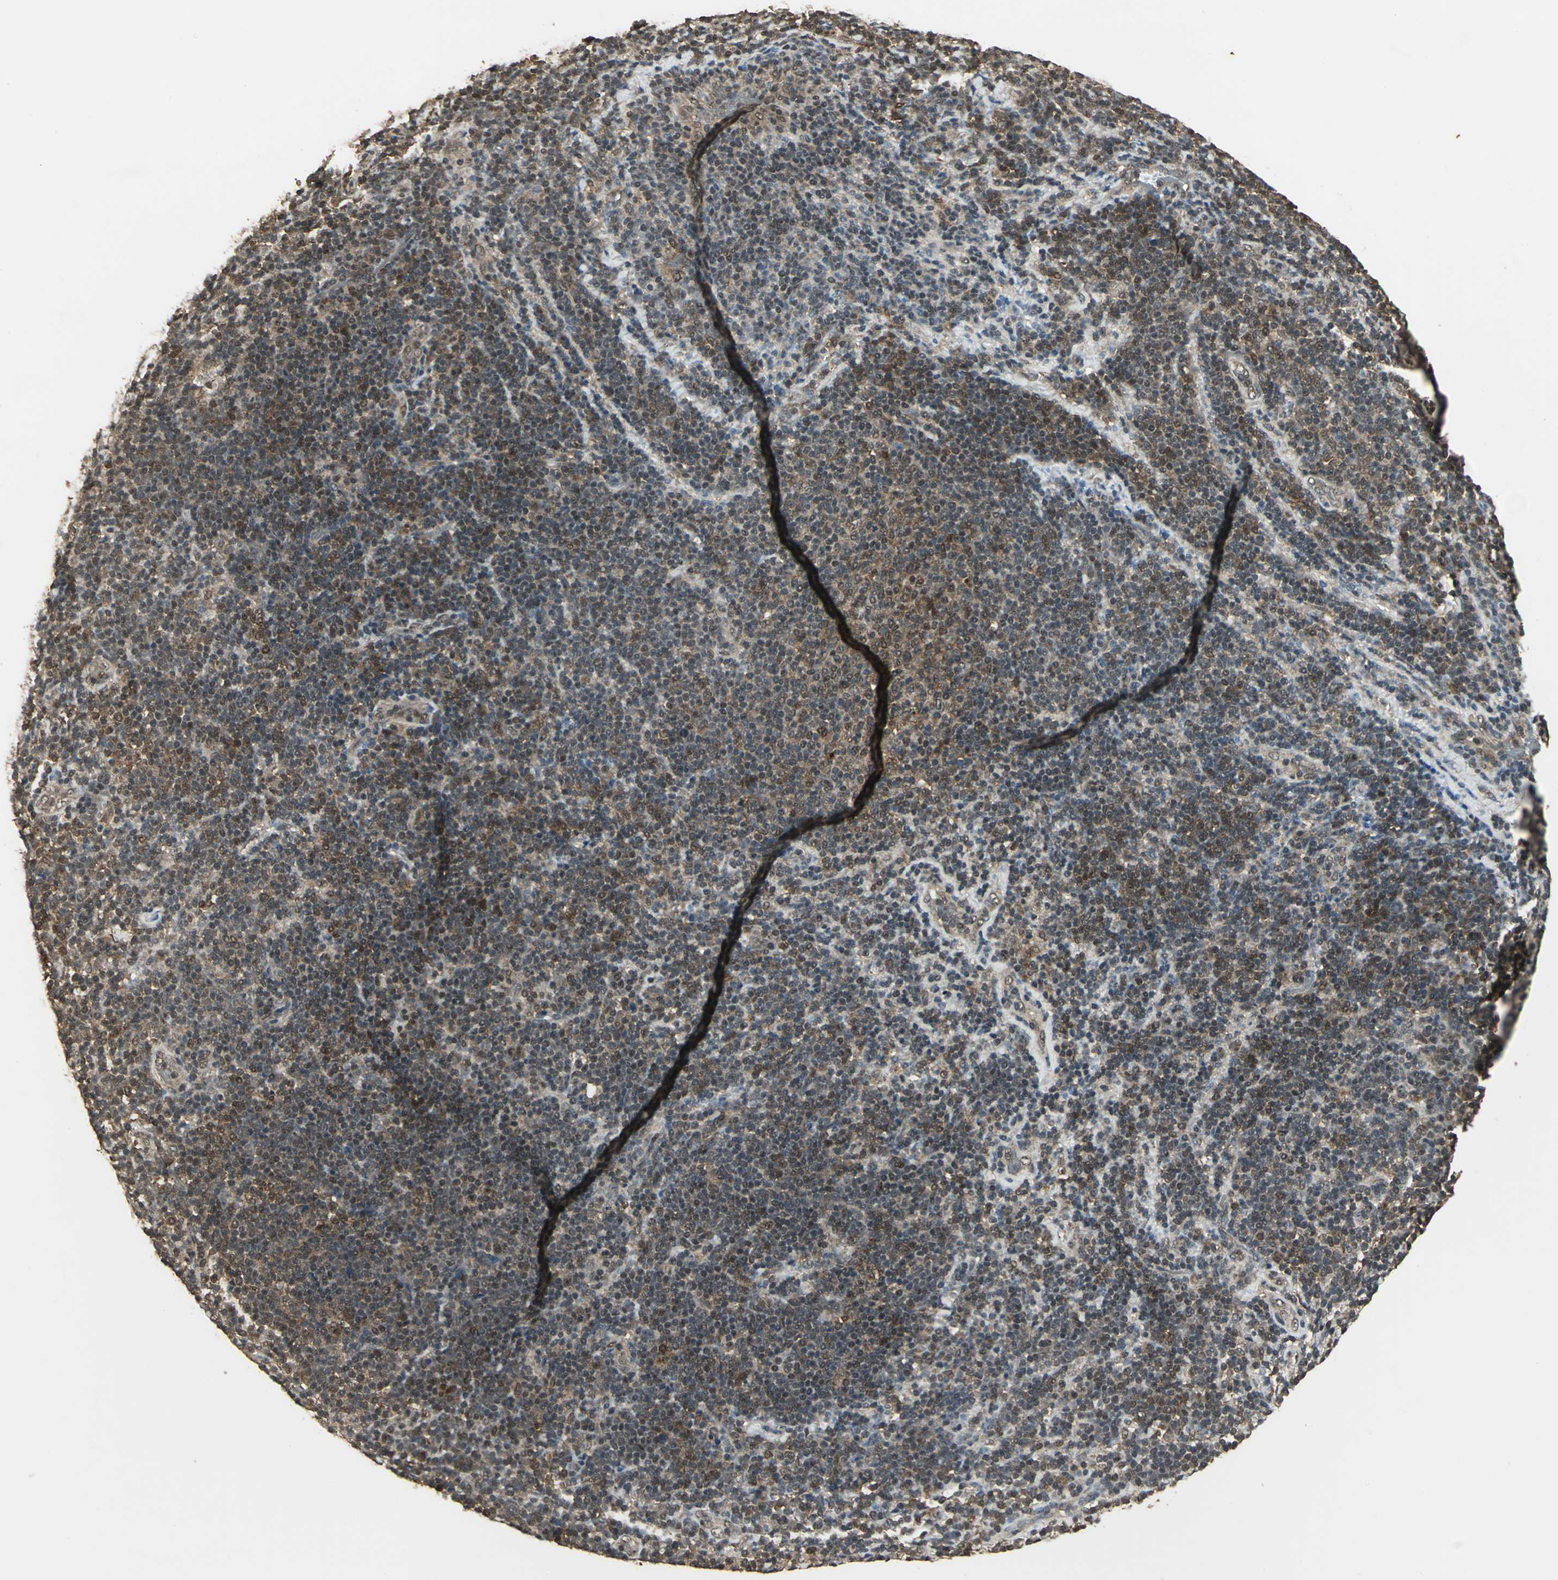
{"staining": {"intensity": "moderate", "quantity": ">75%", "location": "cytoplasmic/membranous"}, "tissue": "lymphoma", "cell_type": "Tumor cells", "image_type": "cancer", "snomed": [{"axis": "morphology", "description": "Malignant lymphoma, non-Hodgkin's type, Low grade"}, {"axis": "topography", "description": "Lymph node"}], "caption": "Human lymphoma stained with a protein marker displays moderate staining in tumor cells.", "gene": "UCHL5", "patient": {"sex": "male", "age": 70}}